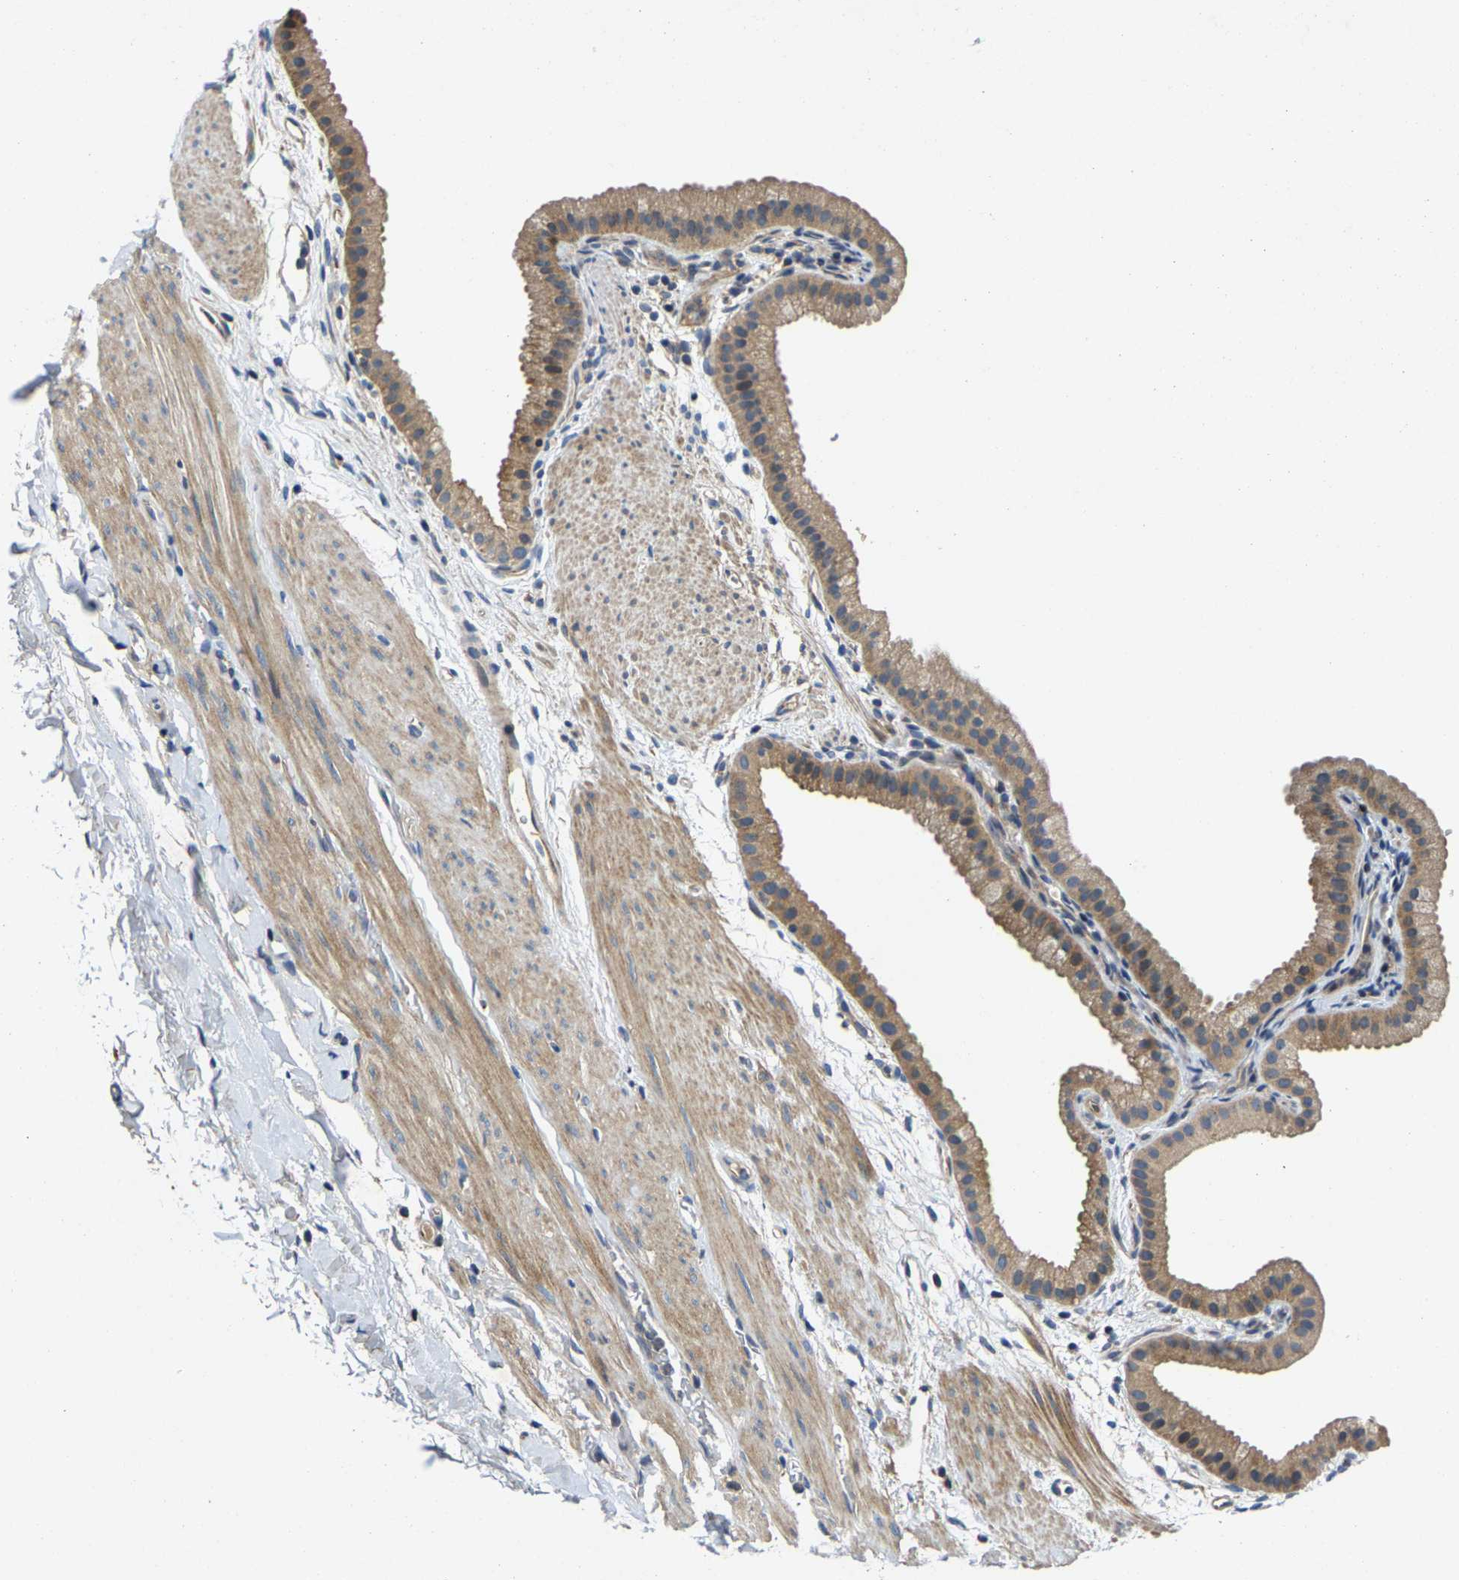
{"staining": {"intensity": "moderate", "quantity": ">75%", "location": "cytoplasmic/membranous"}, "tissue": "gallbladder", "cell_type": "Glandular cells", "image_type": "normal", "snomed": [{"axis": "morphology", "description": "Normal tissue, NOS"}, {"axis": "topography", "description": "Gallbladder"}], "caption": "This histopathology image demonstrates IHC staining of unremarkable human gallbladder, with medium moderate cytoplasmic/membranous positivity in about >75% of glandular cells.", "gene": "AGBL3", "patient": {"sex": "female", "age": 64}}